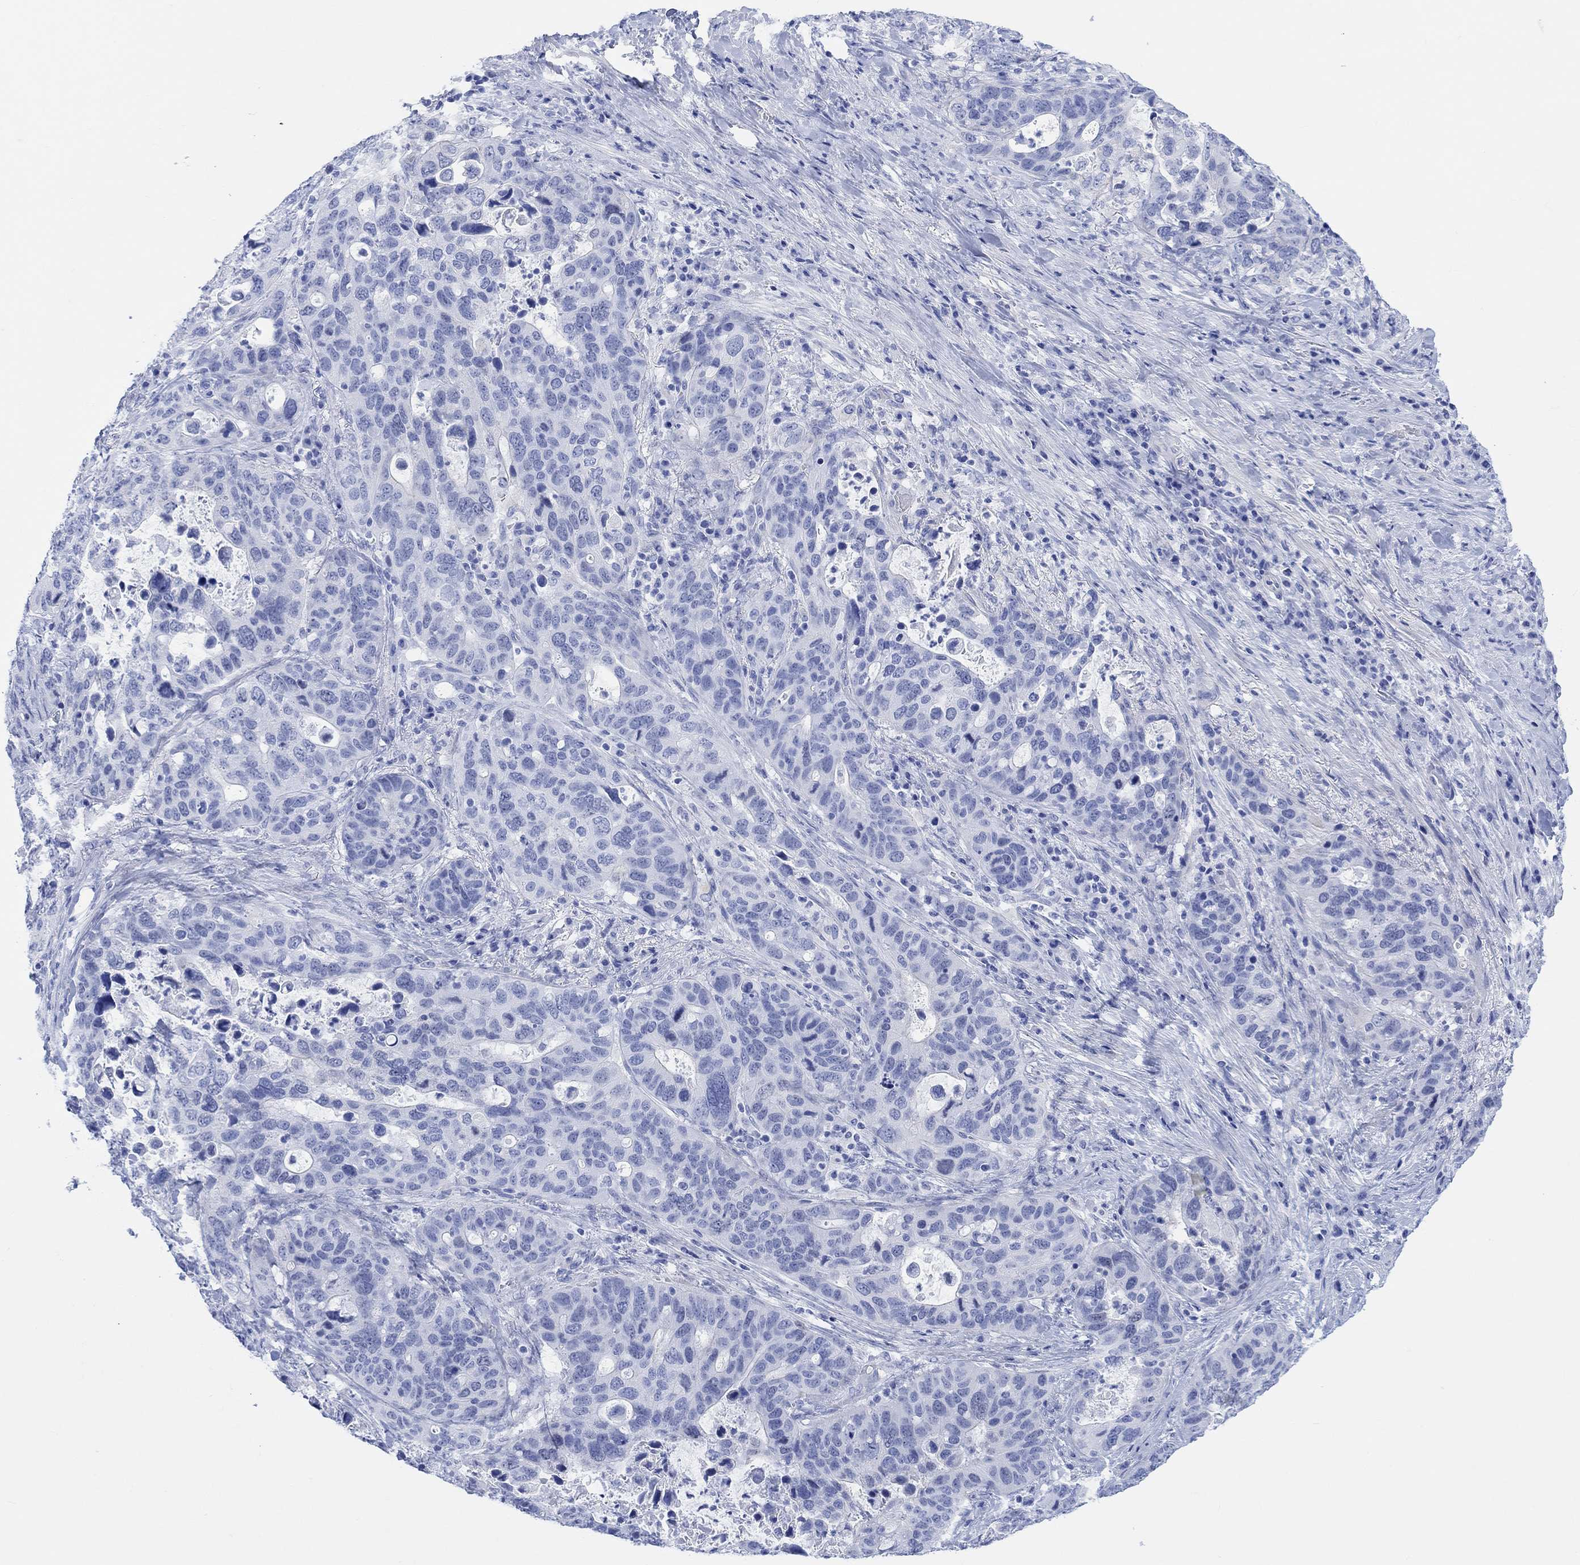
{"staining": {"intensity": "negative", "quantity": "none", "location": "none"}, "tissue": "stomach cancer", "cell_type": "Tumor cells", "image_type": "cancer", "snomed": [{"axis": "morphology", "description": "Adenocarcinoma, NOS"}, {"axis": "topography", "description": "Stomach"}], "caption": "IHC of human stomach cancer (adenocarcinoma) exhibits no staining in tumor cells.", "gene": "ANKRD33", "patient": {"sex": "male", "age": 54}}